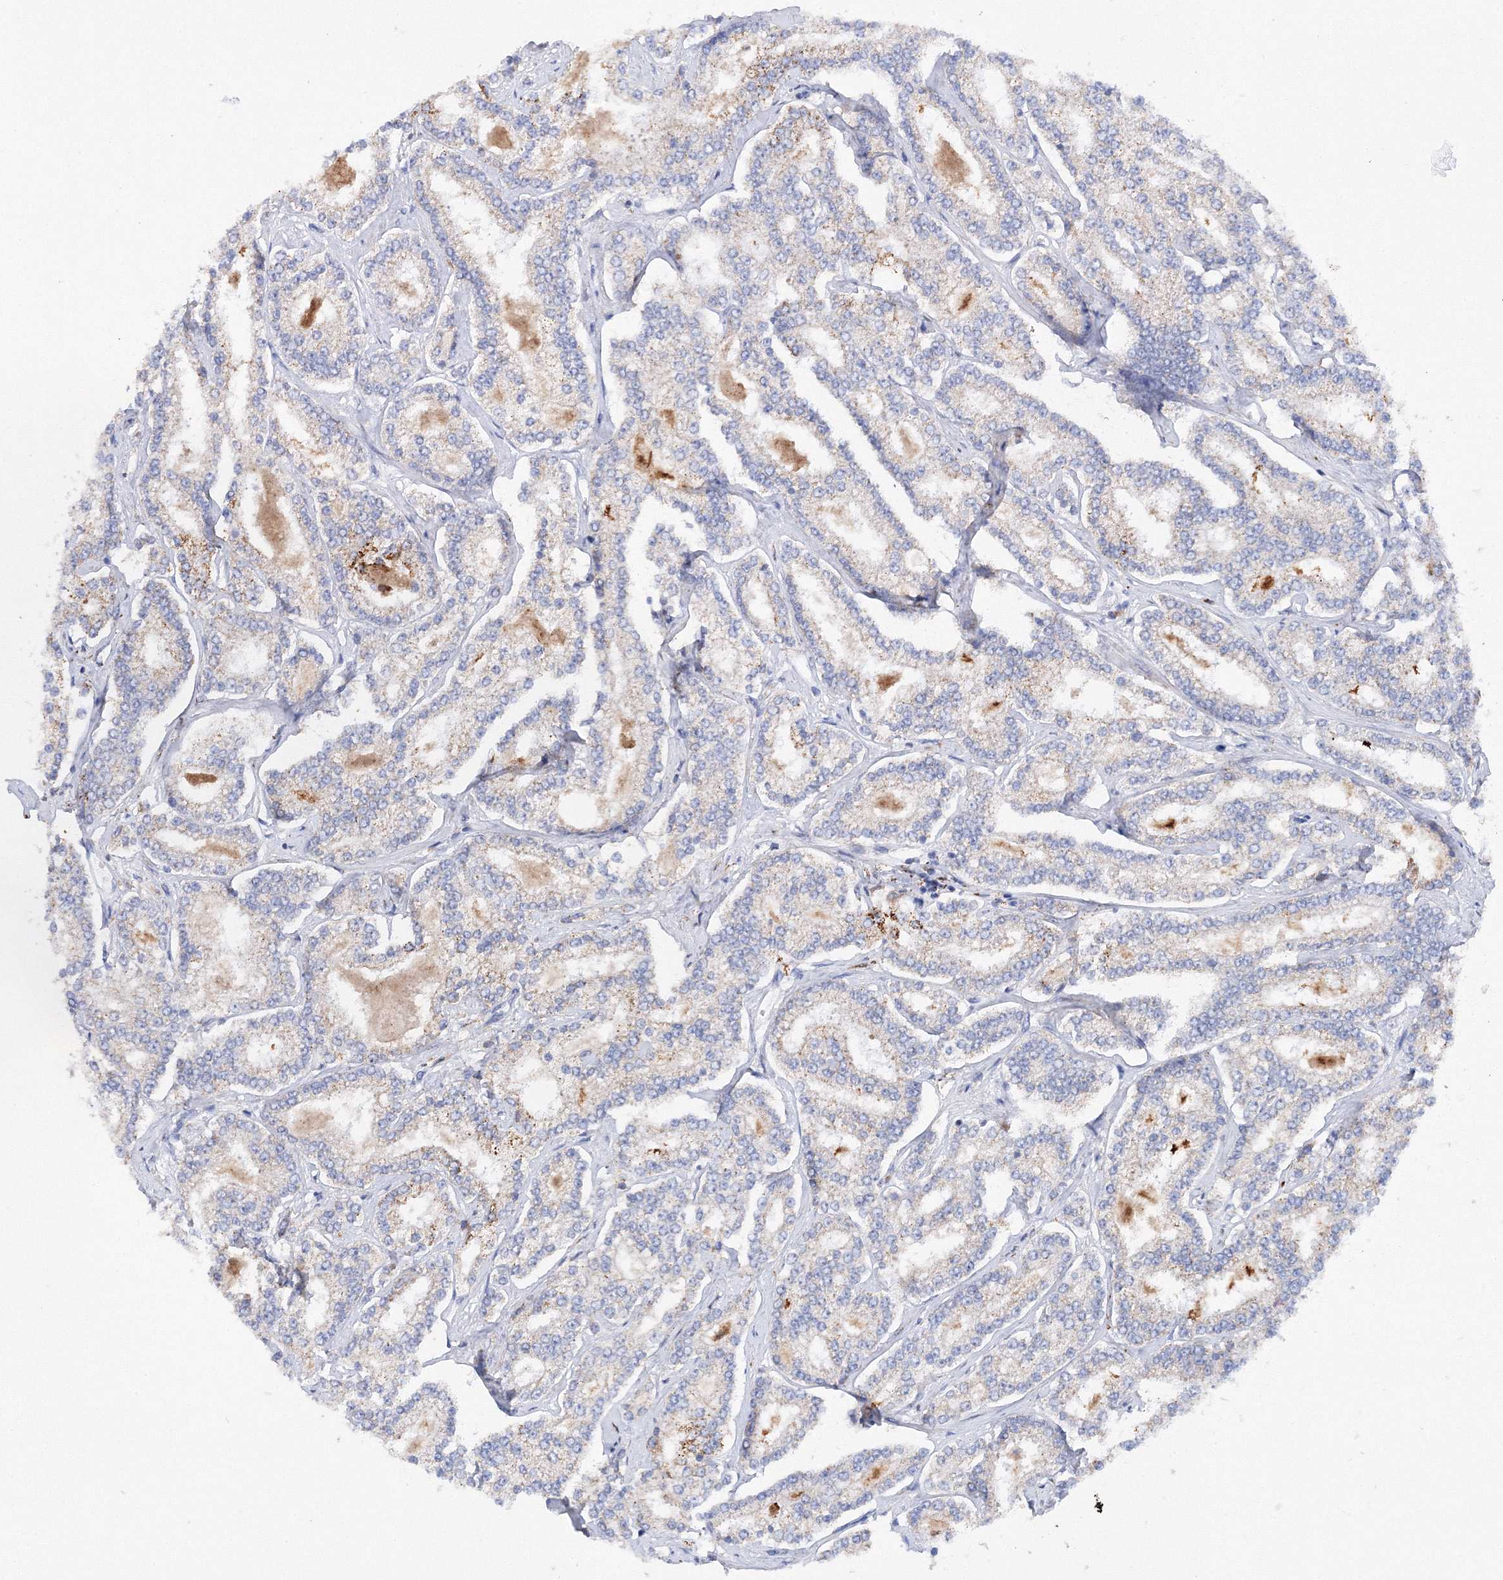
{"staining": {"intensity": "moderate", "quantity": "<25%", "location": "cytoplasmic/membranous"}, "tissue": "prostate cancer", "cell_type": "Tumor cells", "image_type": "cancer", "snomed": [{"axis": "morphology", "description": "Normal tissue, NOS"}, {"axis": "morphology", "description": "Adenocarcinoma, High grade"}, {"axis": "topography", "description": "Prostate"}], "caption": "Human prostate cancer stained with a brown dye displays moderate cytoplasmic/membranous positive expression in about <25% of tumor cells.", "gene": "MERTK", "patient": {"sex": "male", "age": 83}}